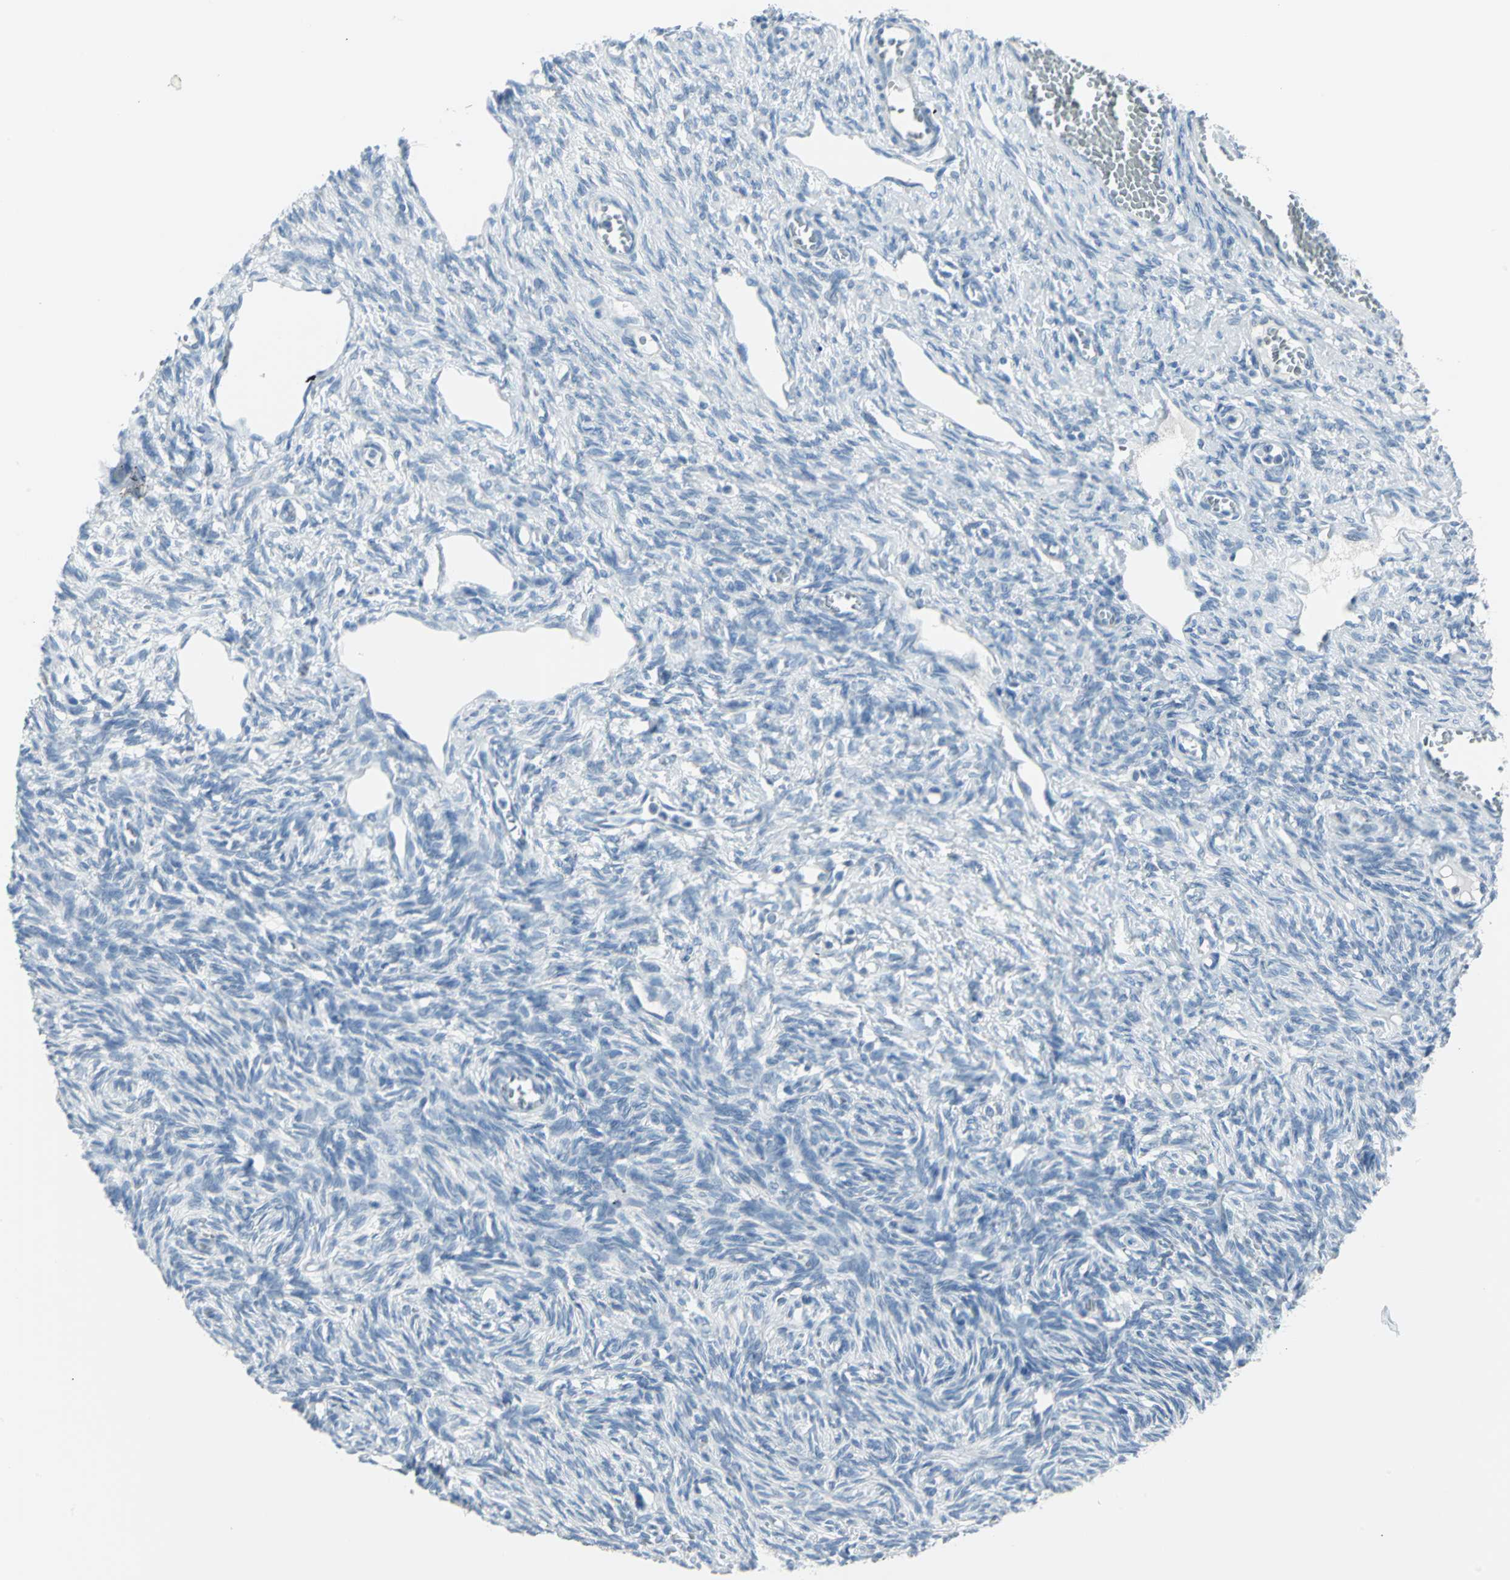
{"staining": {"intensity": "negative", "quantity": "none", "location": "none"}, "tissue": "ovary", "cell_type": "Ovarian stroma cells", "image_type": "normal", "snomed": [{"axis": "morphology", "description": "Normal tissue, NOS"}, {"axis": "topography", "description": "Ovary"}], "caption": "Ovary stained for a protein using IHC shows no staining ovarian stroma cells.", "gene": "DNAI2", "patient": {"sex": "female", "age": 33}}